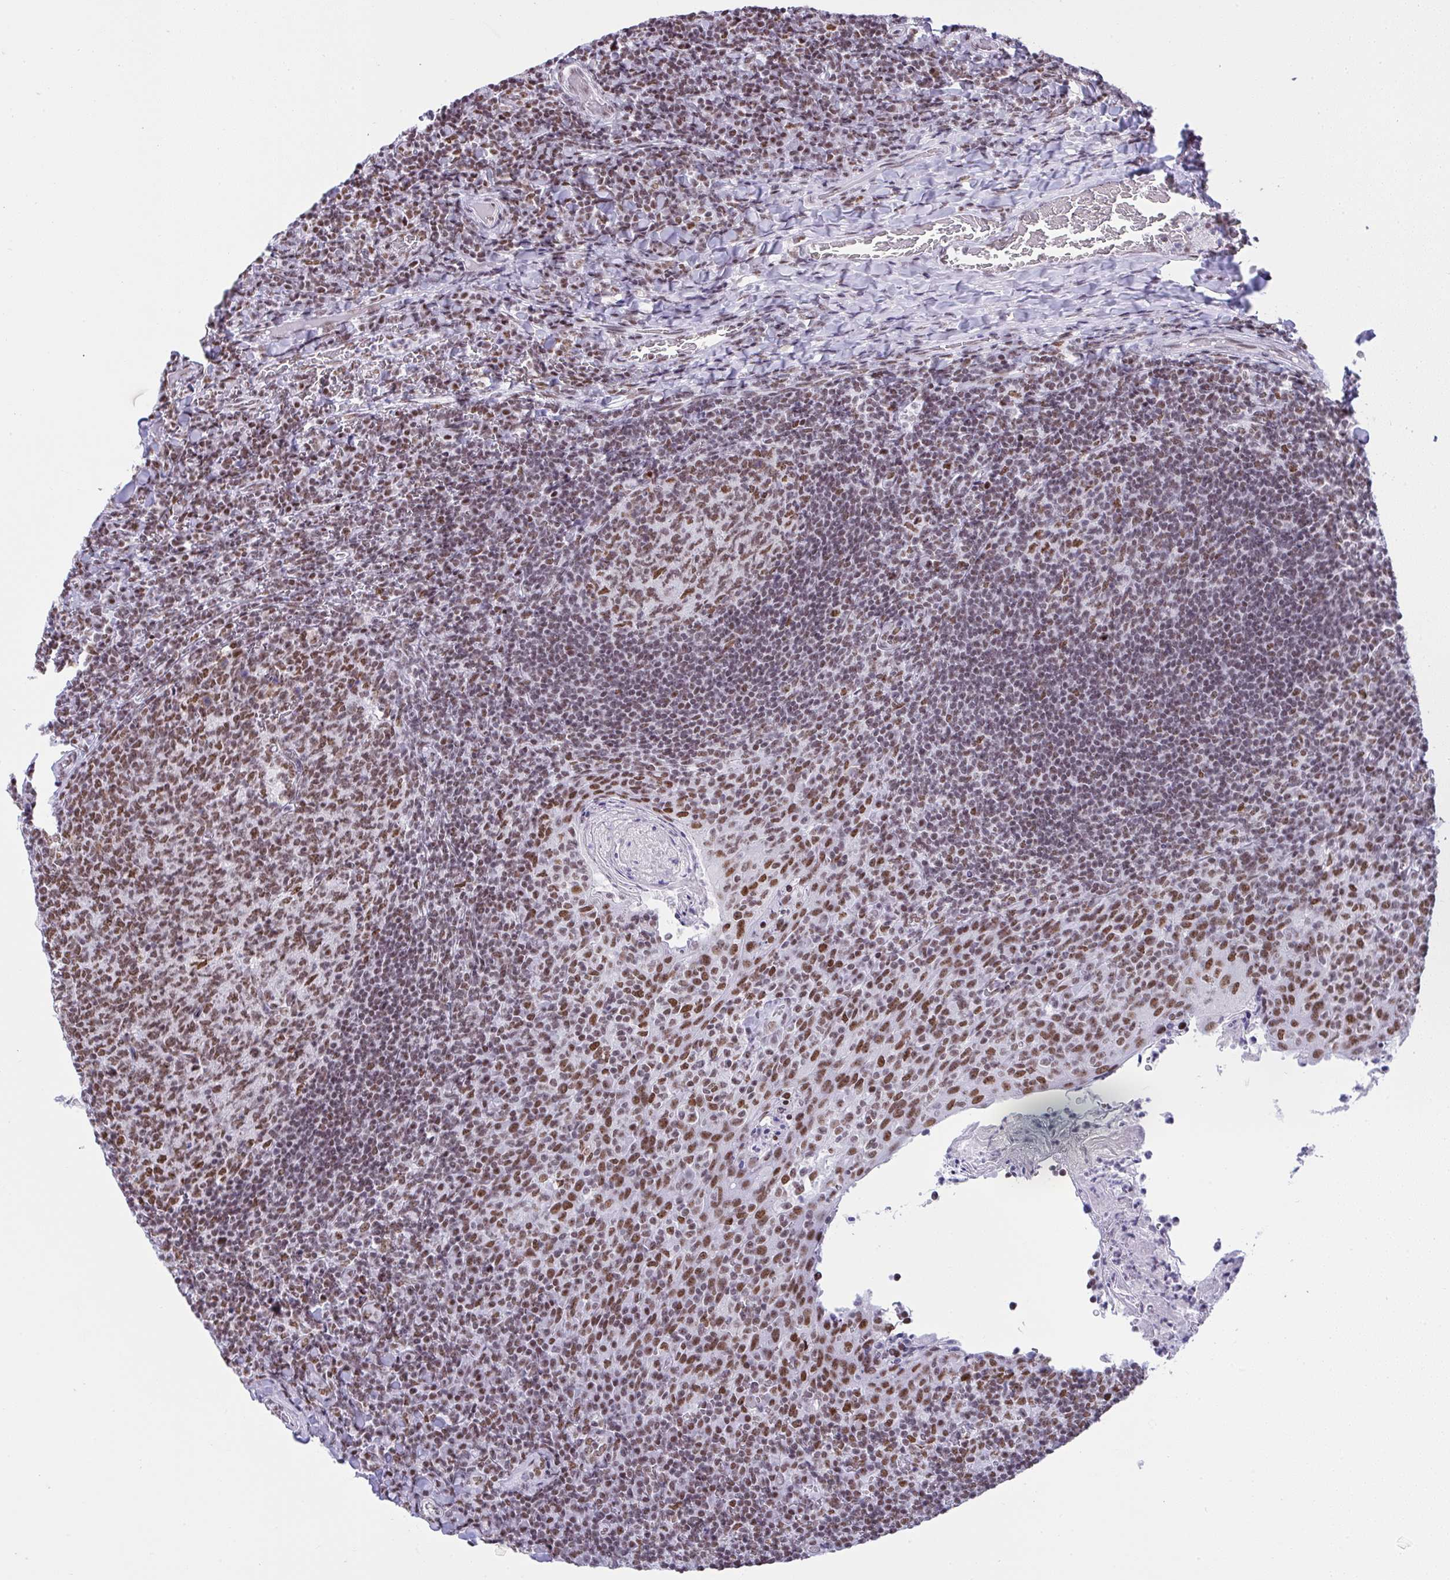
{"staining": {"intensity": "moderate", "quantity": ">75%", "location": "nuclear"}, "tissue": "tonsil", "cell_type": "Germinal center cells", "image_type": "normal", "snomed": [{"axis": "morphology", "description": "Normal tissue, NOS"}, {"axis": "topography", "description": "Tonsil"}], "caption": "Moderate nuclear positivity for a protein is present in about >75% of germinal center cells of benign tonsil using IHC.", "gene": "DDX52", "patient": {"sex": "female", "age": 10}}